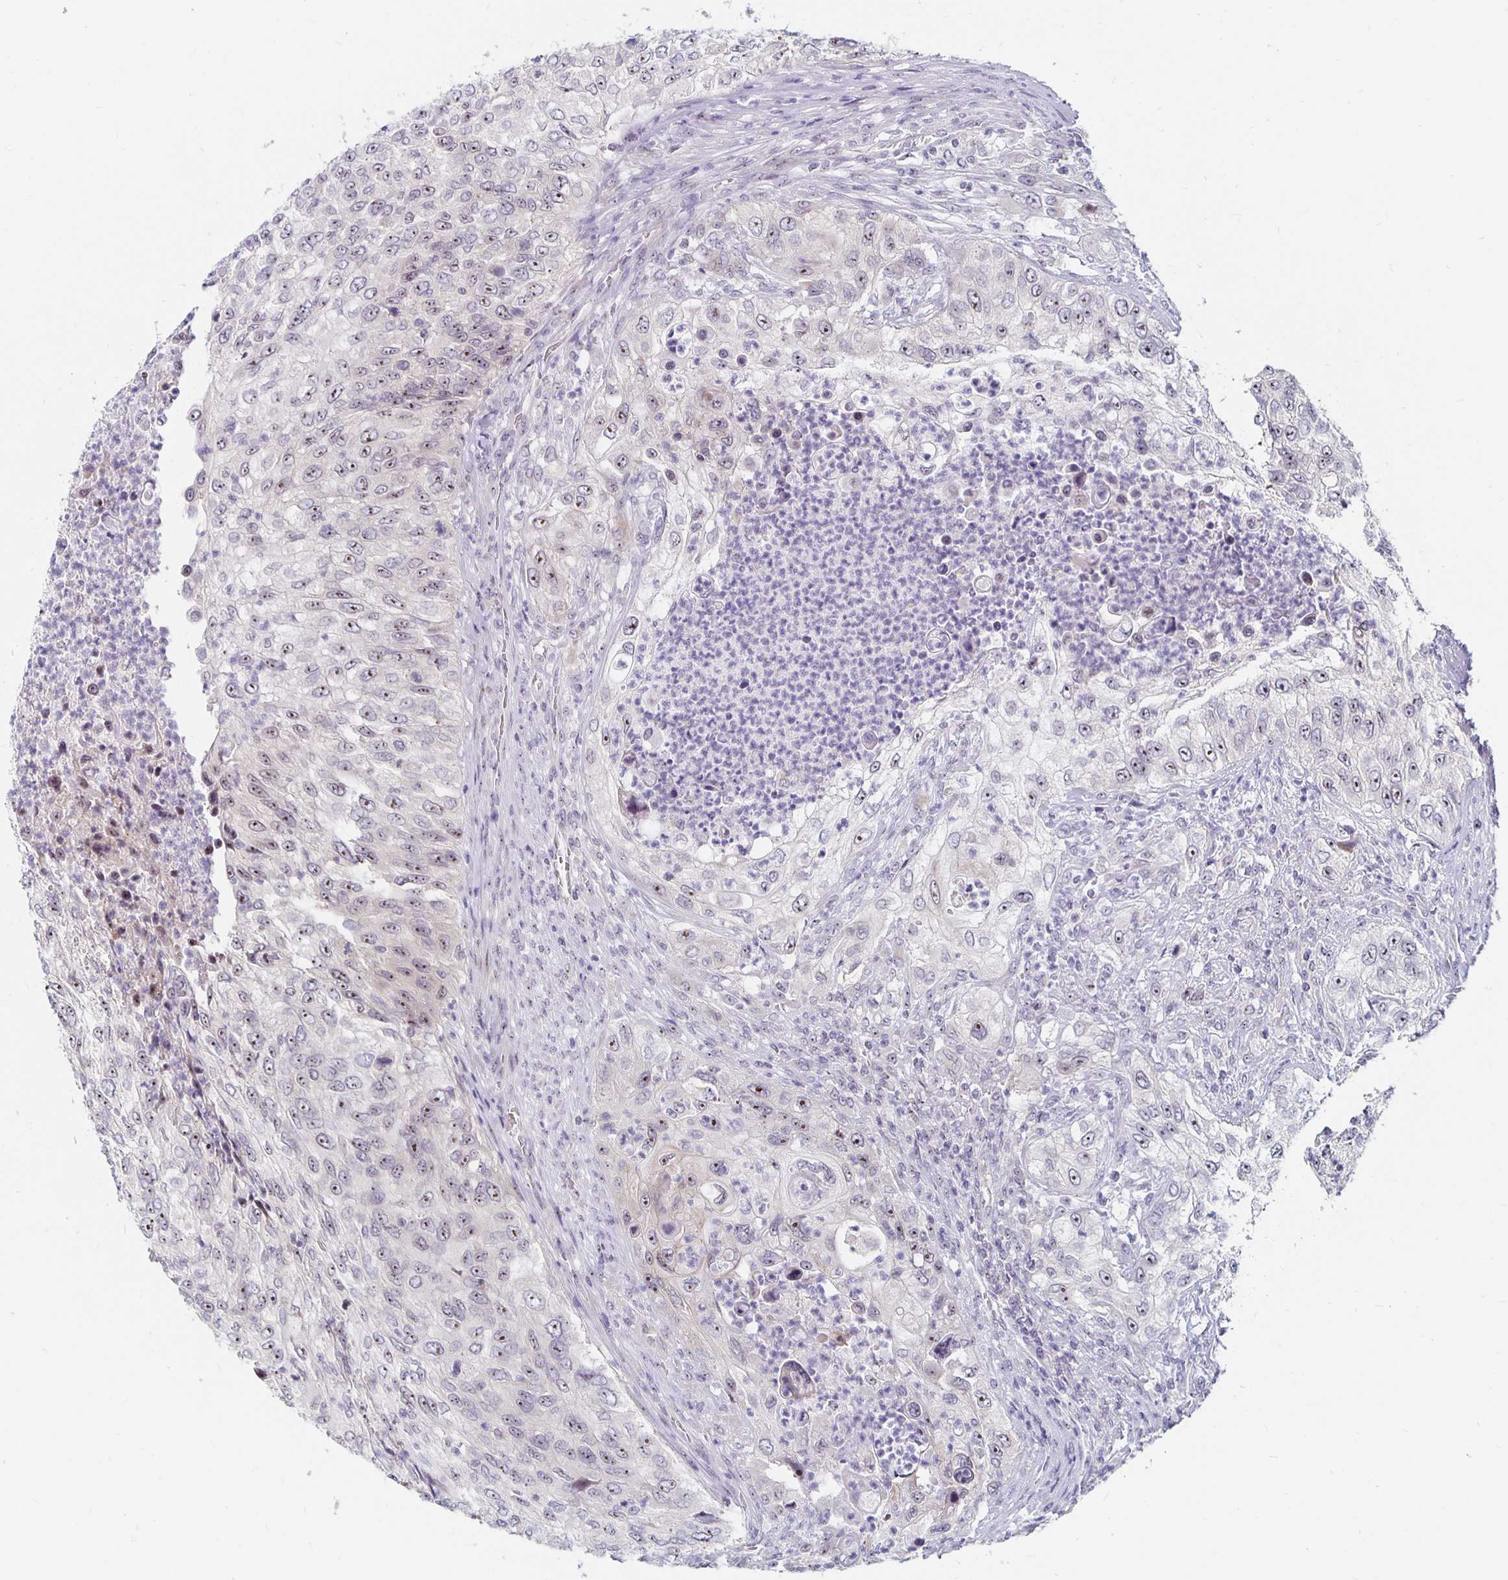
{"staining": {"intensity": "moderate", "quantity": "25%-75%", "location": "nuclear"}, "tissue": "urothelial cancer", "cell_type": "Tumor cells", "image_type": "cancer", "snomed": [{"axis": "morphology", "description": "Urothelial carcinoma, High grade"}, {"axis": "topography", "description": "Urinary bladder"}], "caption": "This image shows IHC staining of urothelial carcinoma (high-grade), with medium moderate nuclear positivity in approximately 25%-75% of tumor cells.", "gene": "NUP85", "patient": {"sex": "female", "age": 60}}